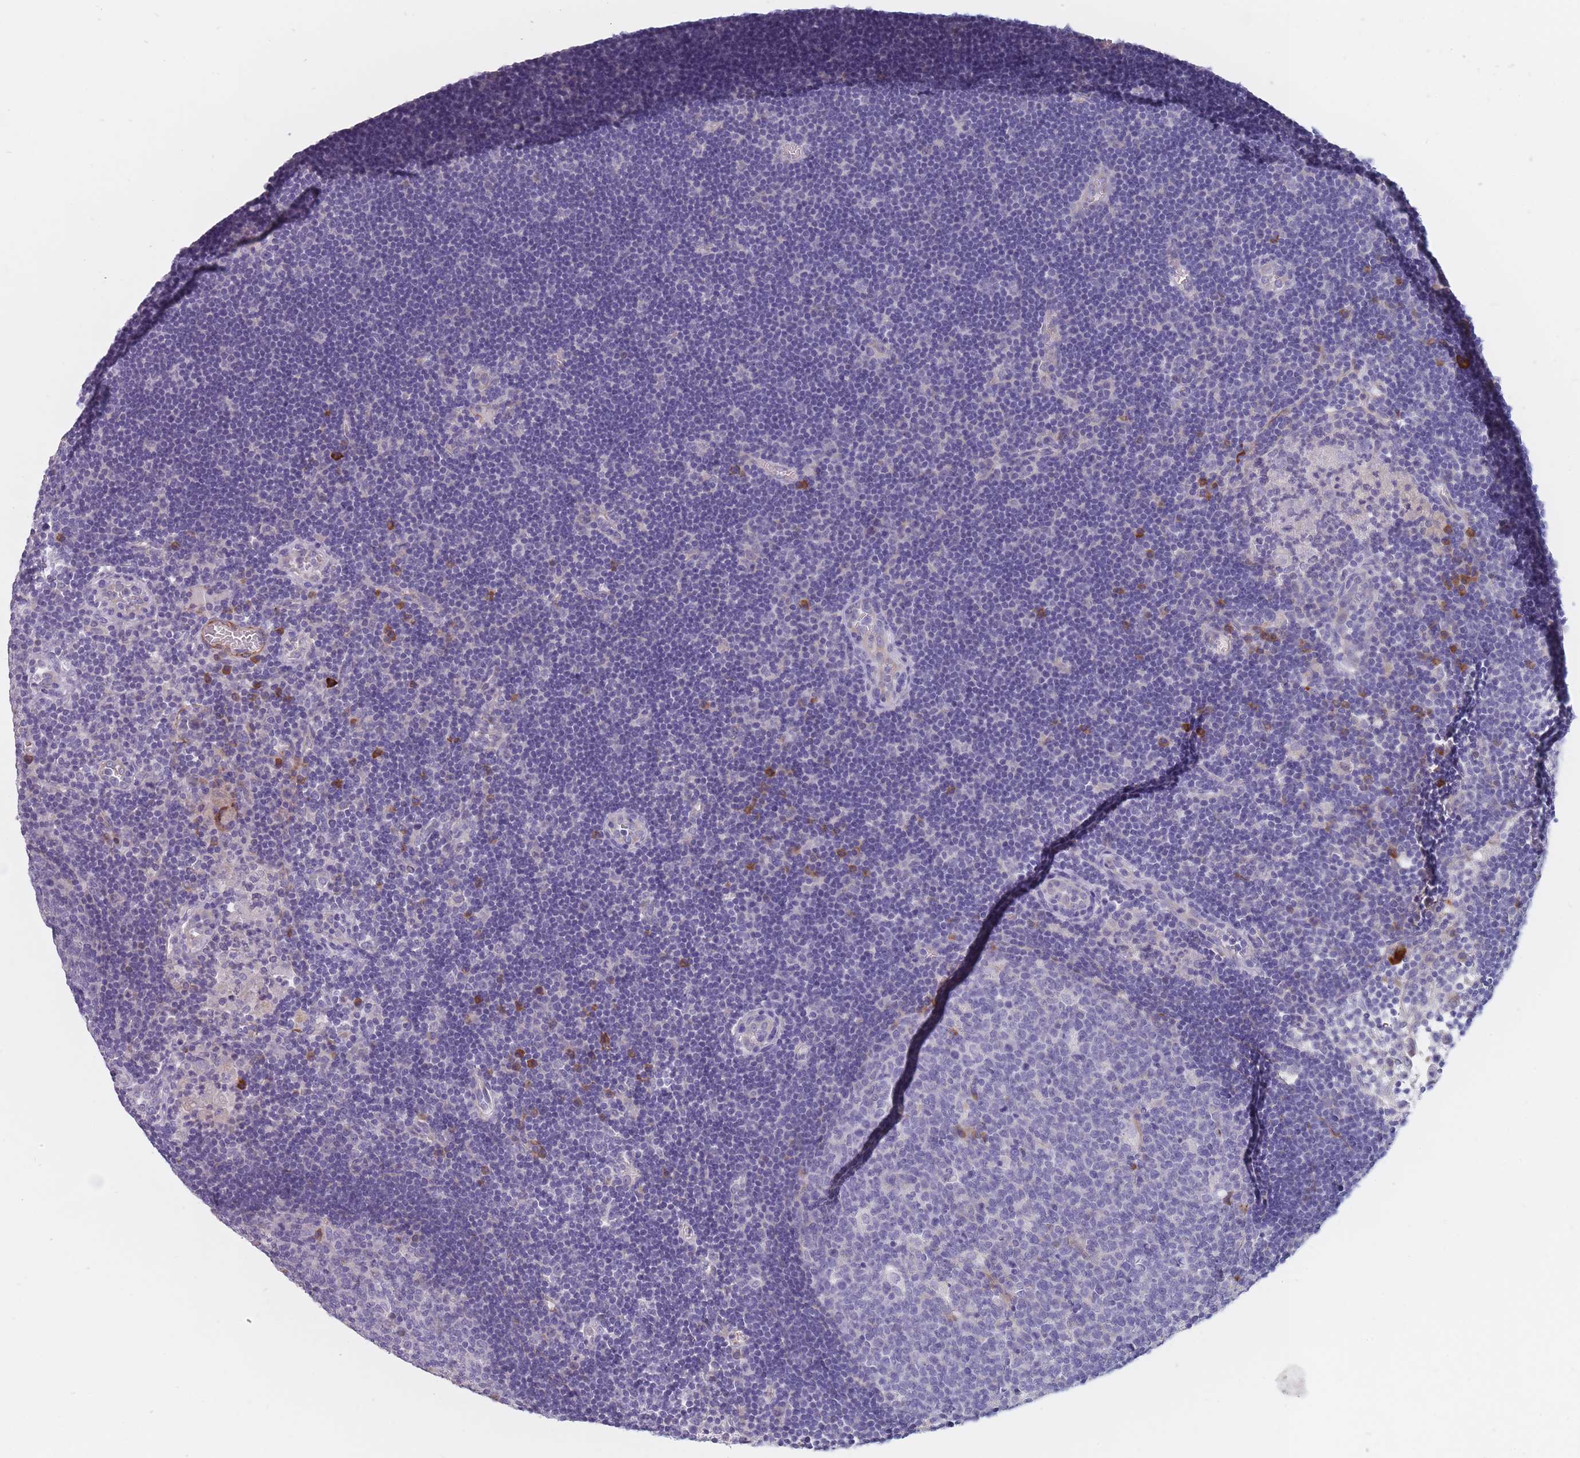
{"staining": {"intensity": "moderate", "quantity": "<25%", "location": "cytoplasmic/membranous"}, "tissue": "lymph node", "cell_type": "Germinal center cells", "image_type": "normal", "snomed": [{"axis": "morphology", "description": "Normal tissue, NOS"}, {"axis": "topography", "description": "Lymph node"}], "caption": "Protein expression analysis of unremarkable lymph node exhibits moderate cytoplasmic/membranous expression in approximately <25% of germinal center cells.", "gene": "ERBIN", "patient": {"sex": "male", "age": 62}}